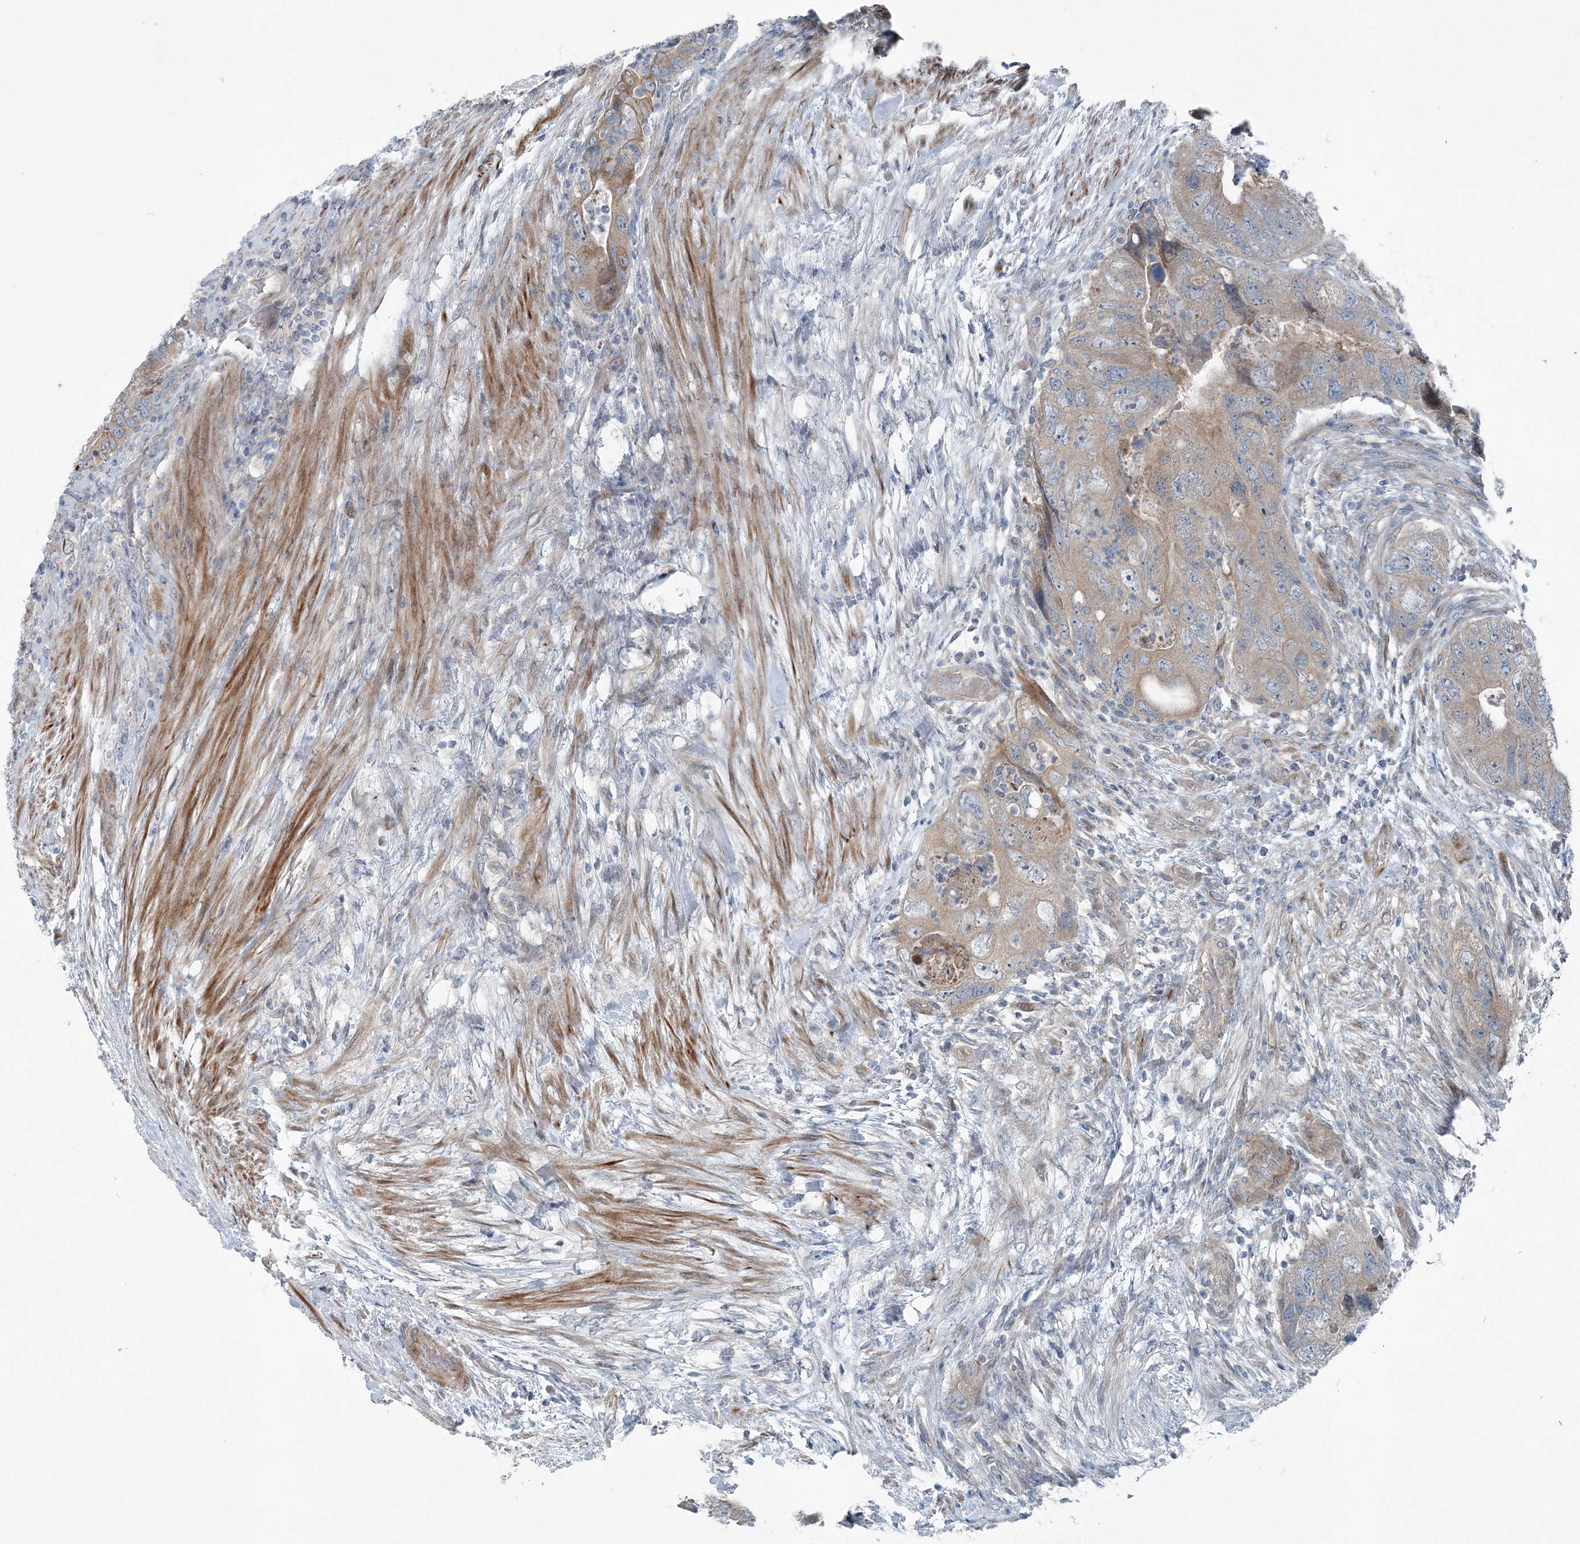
{"staining": {"intensity": "moderate", "quantity": "25%-75%", "location": "cytoplasmic/membranous"}, "tissue": "colorectal cancer", "cell_type": "Tumor cells", "image_type": "cancer", "snomed": [{"axis": "morphology", "description": "Adenocarcinoma, NOS"}, {"axis": "topography", "description": "Rectum"}], "caption": "The photomicrograph reveals immunohistochemical staining of adenocarcinoma (colorectal). There is moderate cytoplasmic/membranous staining is seen in about 25%-75% of tumor cells.", "gene": "KIAA1586", "patient": {"sex": "male", "age": 63}}